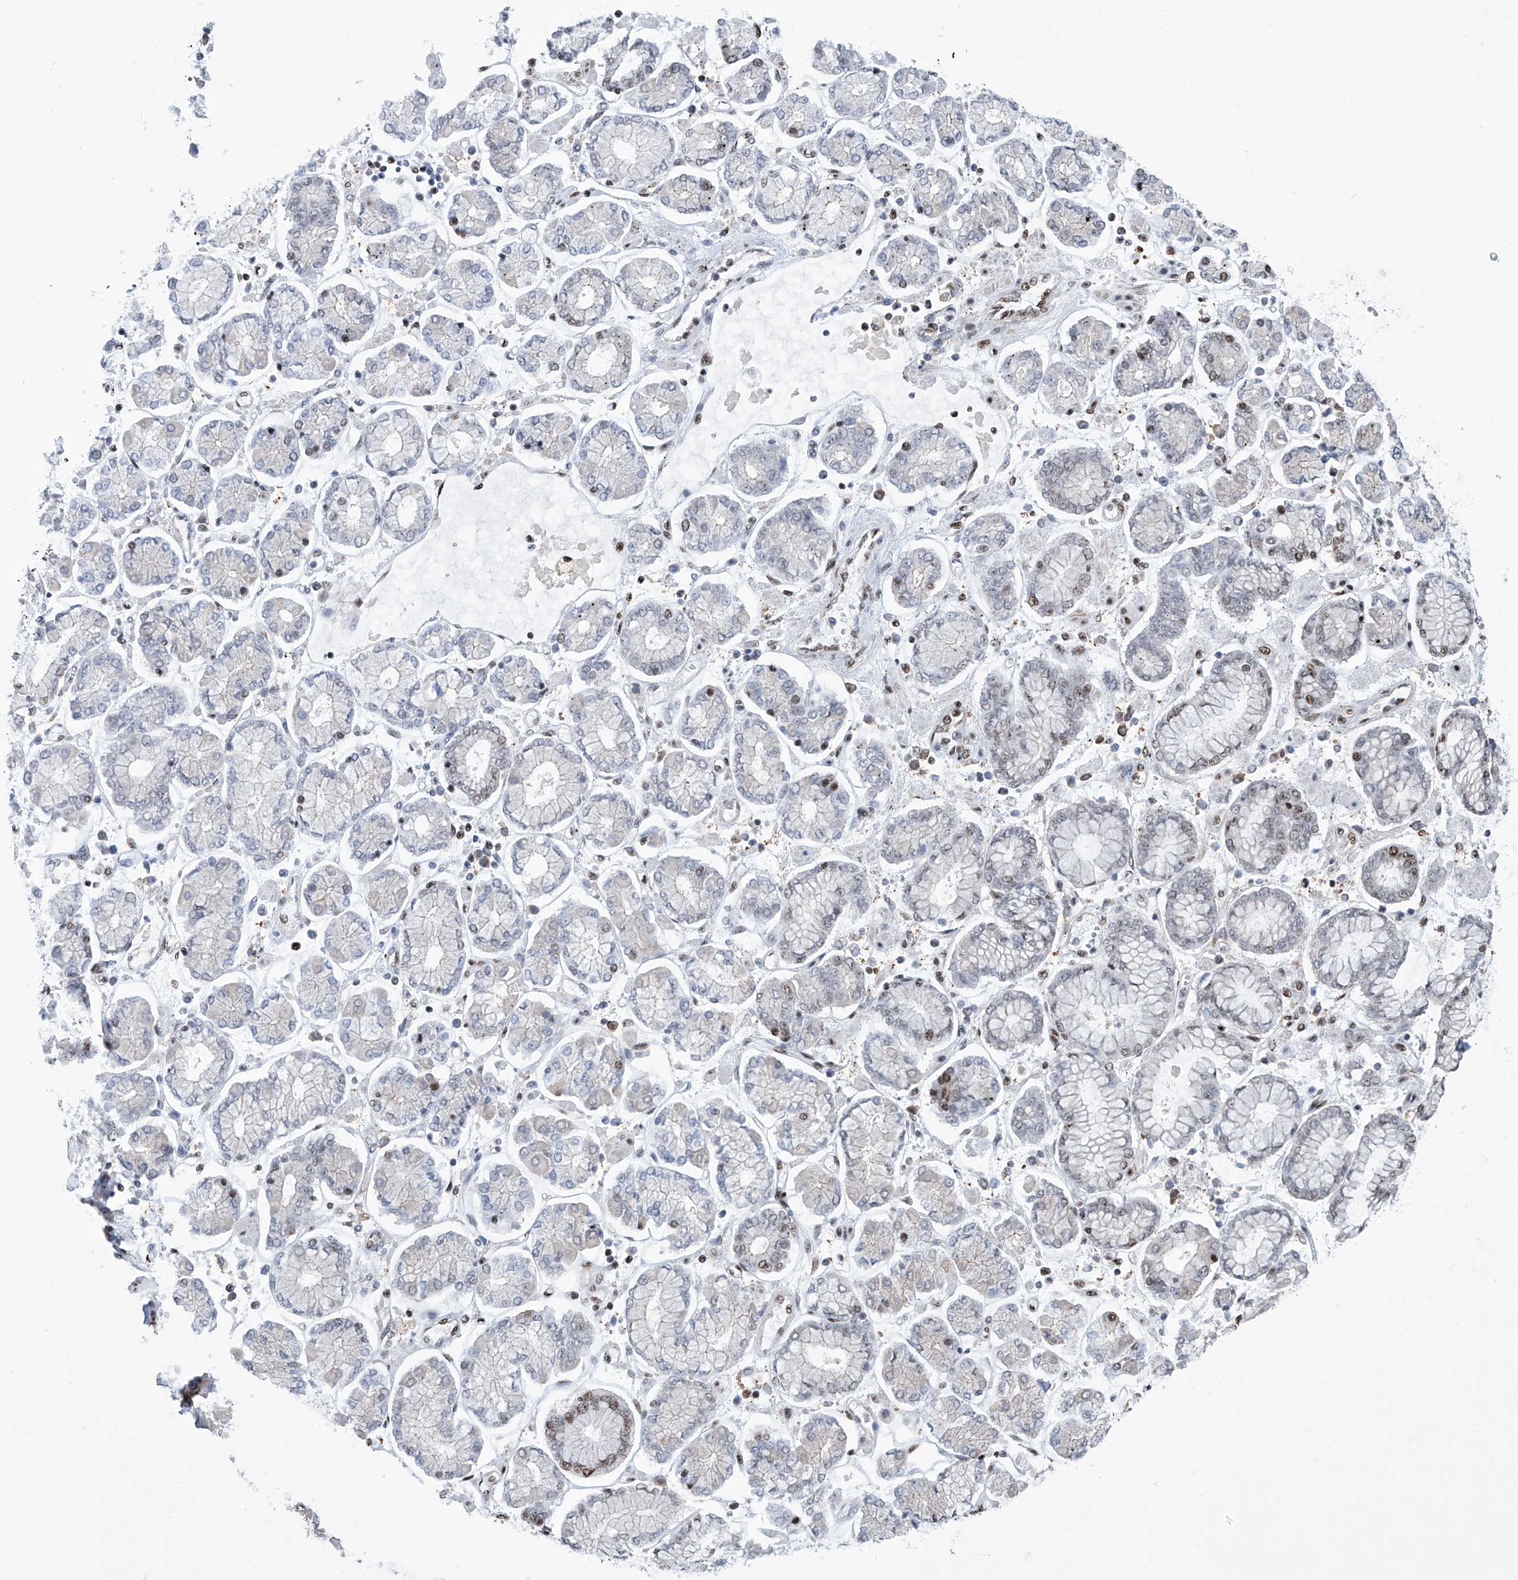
{"staining": {"intensity": "weak", "quantity": "<25%", "location": "nuclear"}, "tissue": "stomach cancer", "cell_type": "Tumor cells", "image_type": "cancer", "snomed": [{"axis": "morphology", "description": "Adenocarcinoma, NOS"}, {"axis": "topography", "description": "Stomach"}], "caption": "Immunohistochemistry (IHC) of human adenocarcinoma (stomach) reveals no positivity in tumor cells.", "gene": "FBXL4", "patient": {"sex": "male", "age": 76}}